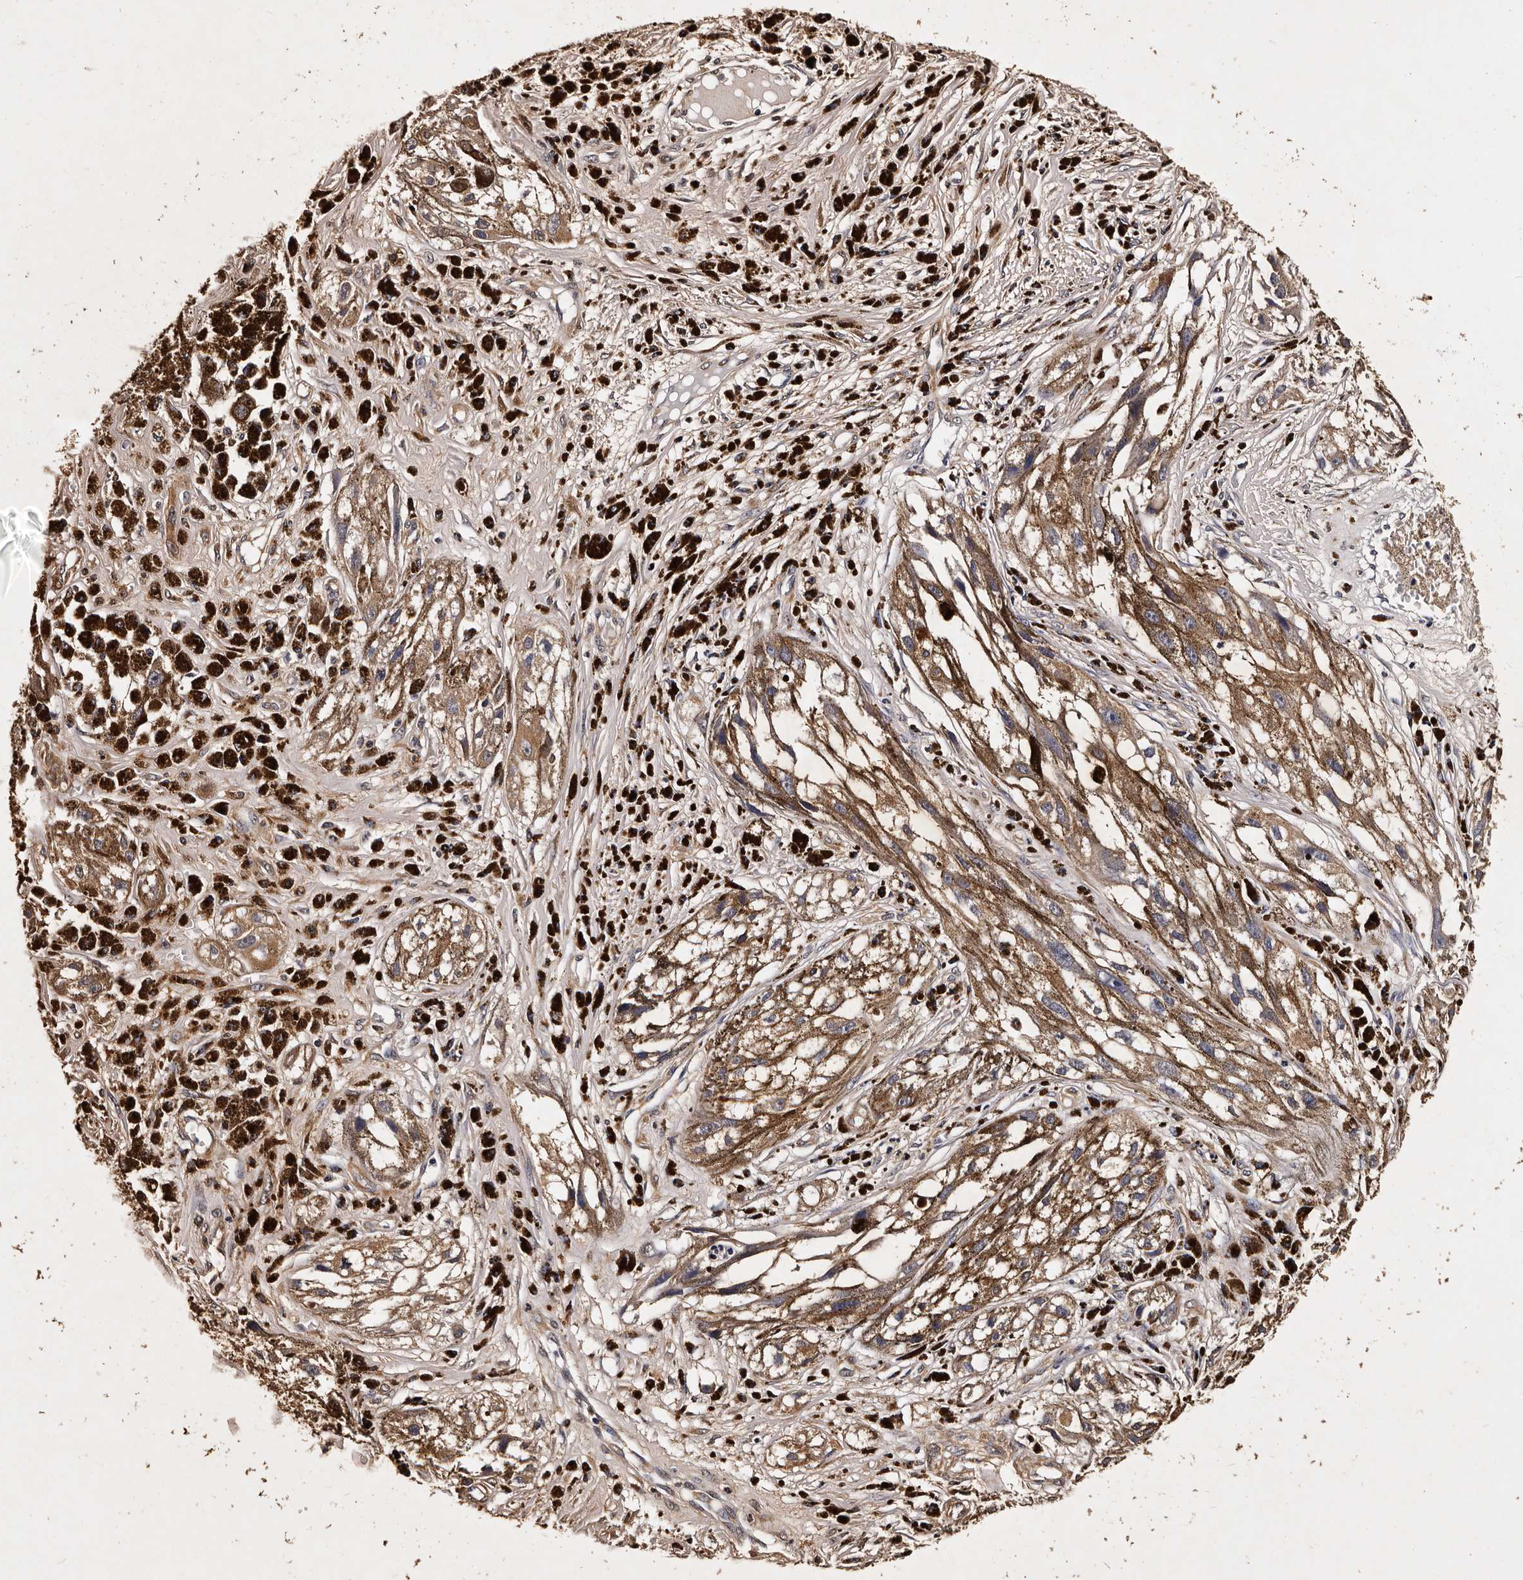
{"staining": {"intensity": "moderate", "quantity": ">75%", "location": "cytoplasmic/membranous"}, "tissue": "melanoma", "cell_type": "Tumor cells", "image_type": "cancer", "snomed": [{"axis": "morphology", "description": "Malignant melanoma, NOS"}, {"axis": "topography", "description": "Skin"}], "caption": "Immunohistochemical staining of human melanoma reveals medium levels of moderate cytoplasmic/membranous staining in about >75% of tumor cells.", "gene": "PARS2", "patient": {"sex": "male", "age": 88}}